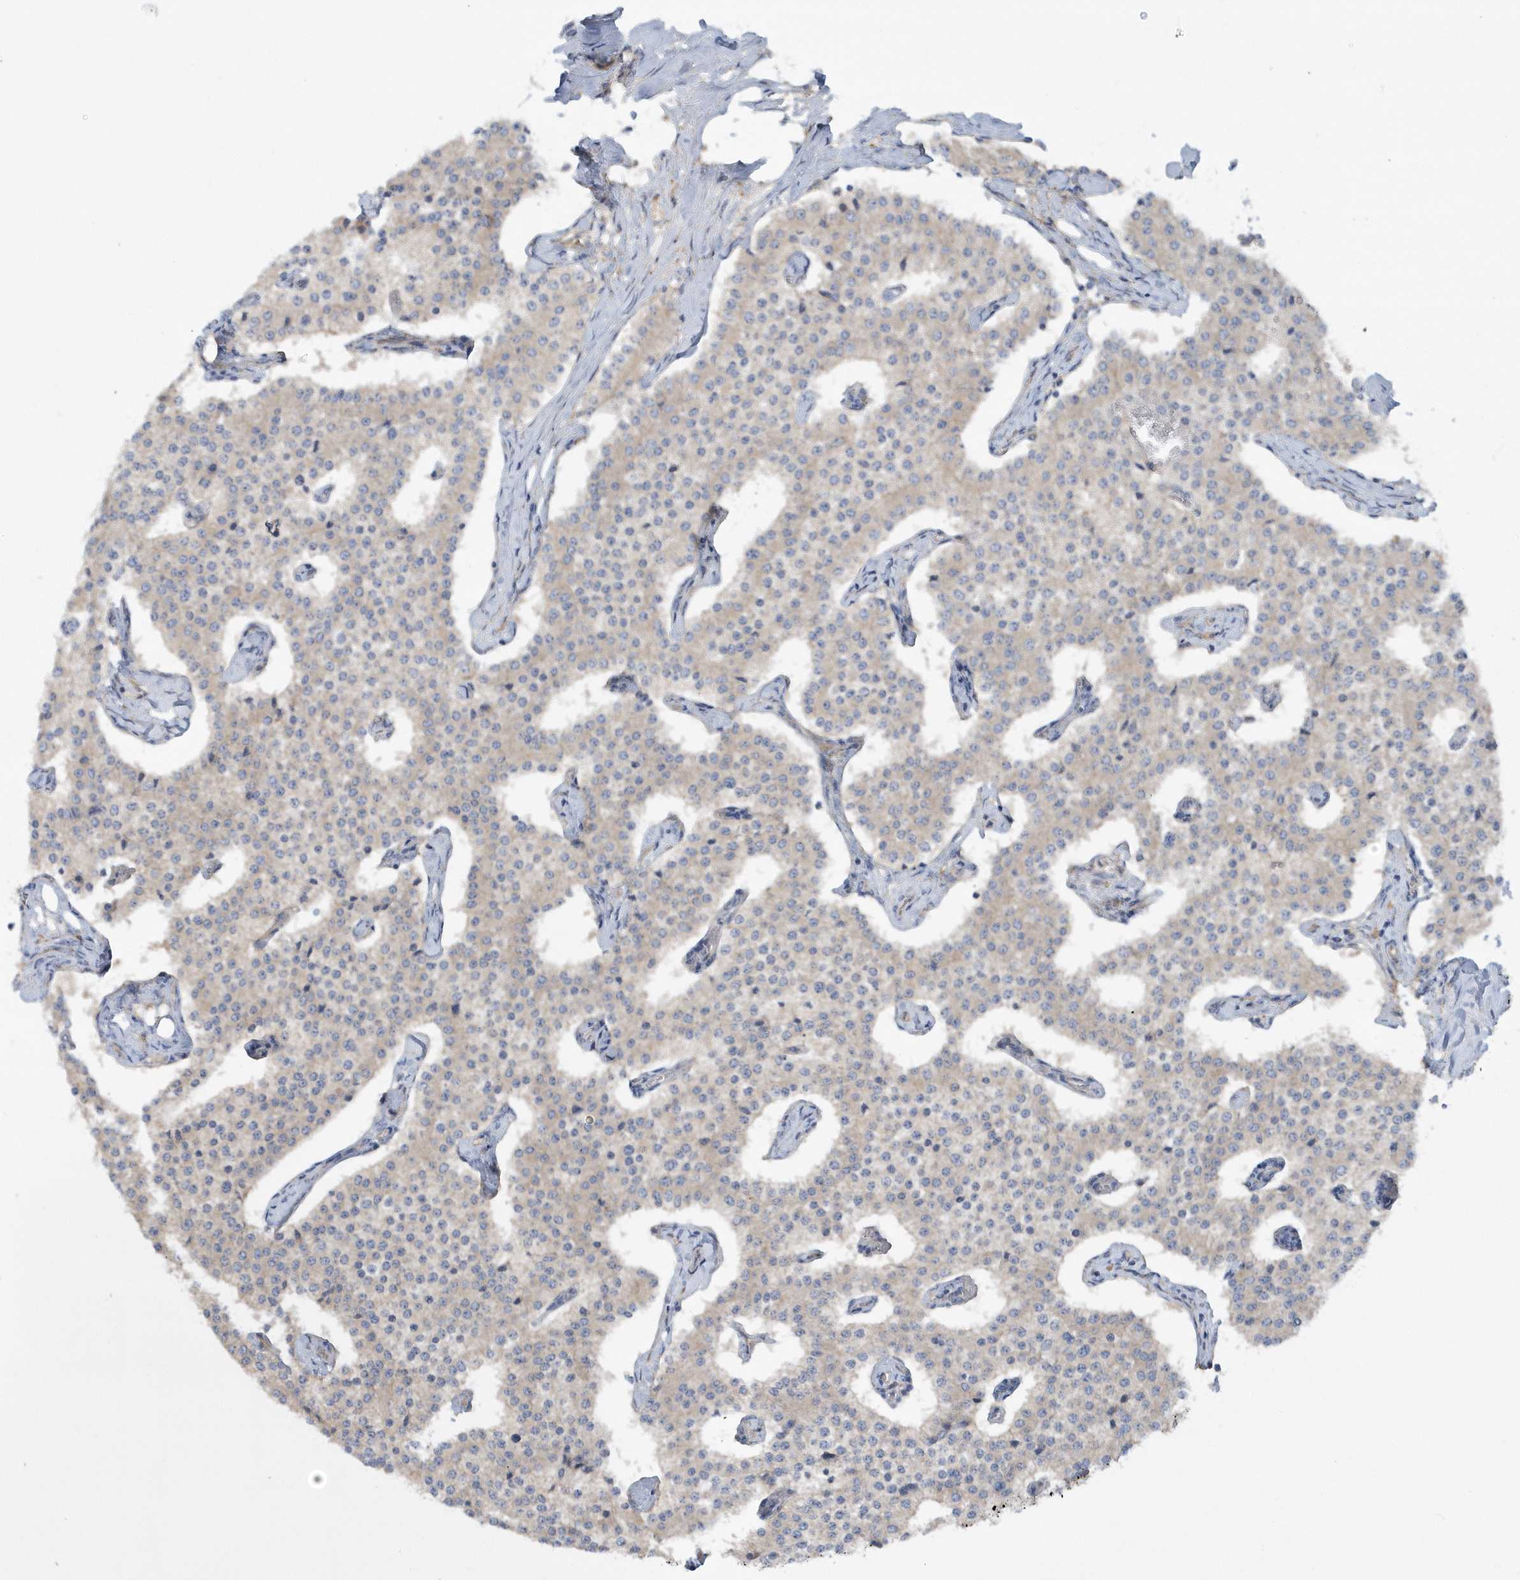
{"staining": {"intensity": "negative", "quantity": "none", "location": "none"}, "tissue": "carcinoid", "cell_type": "Tumor cells", "image_type": "cancer", "snomed": [{"axis": "morphology", "description": "Carcinoid, malignant, NOS"}, {"axis": "topography", "description": "Colon"}], "caption": "Malignant carcinoid was stained to show a protein in brown. There is no significant positivity in tumor cells.", "gene": "RAI14", "patient": {"sex": "female", "age": 52}}